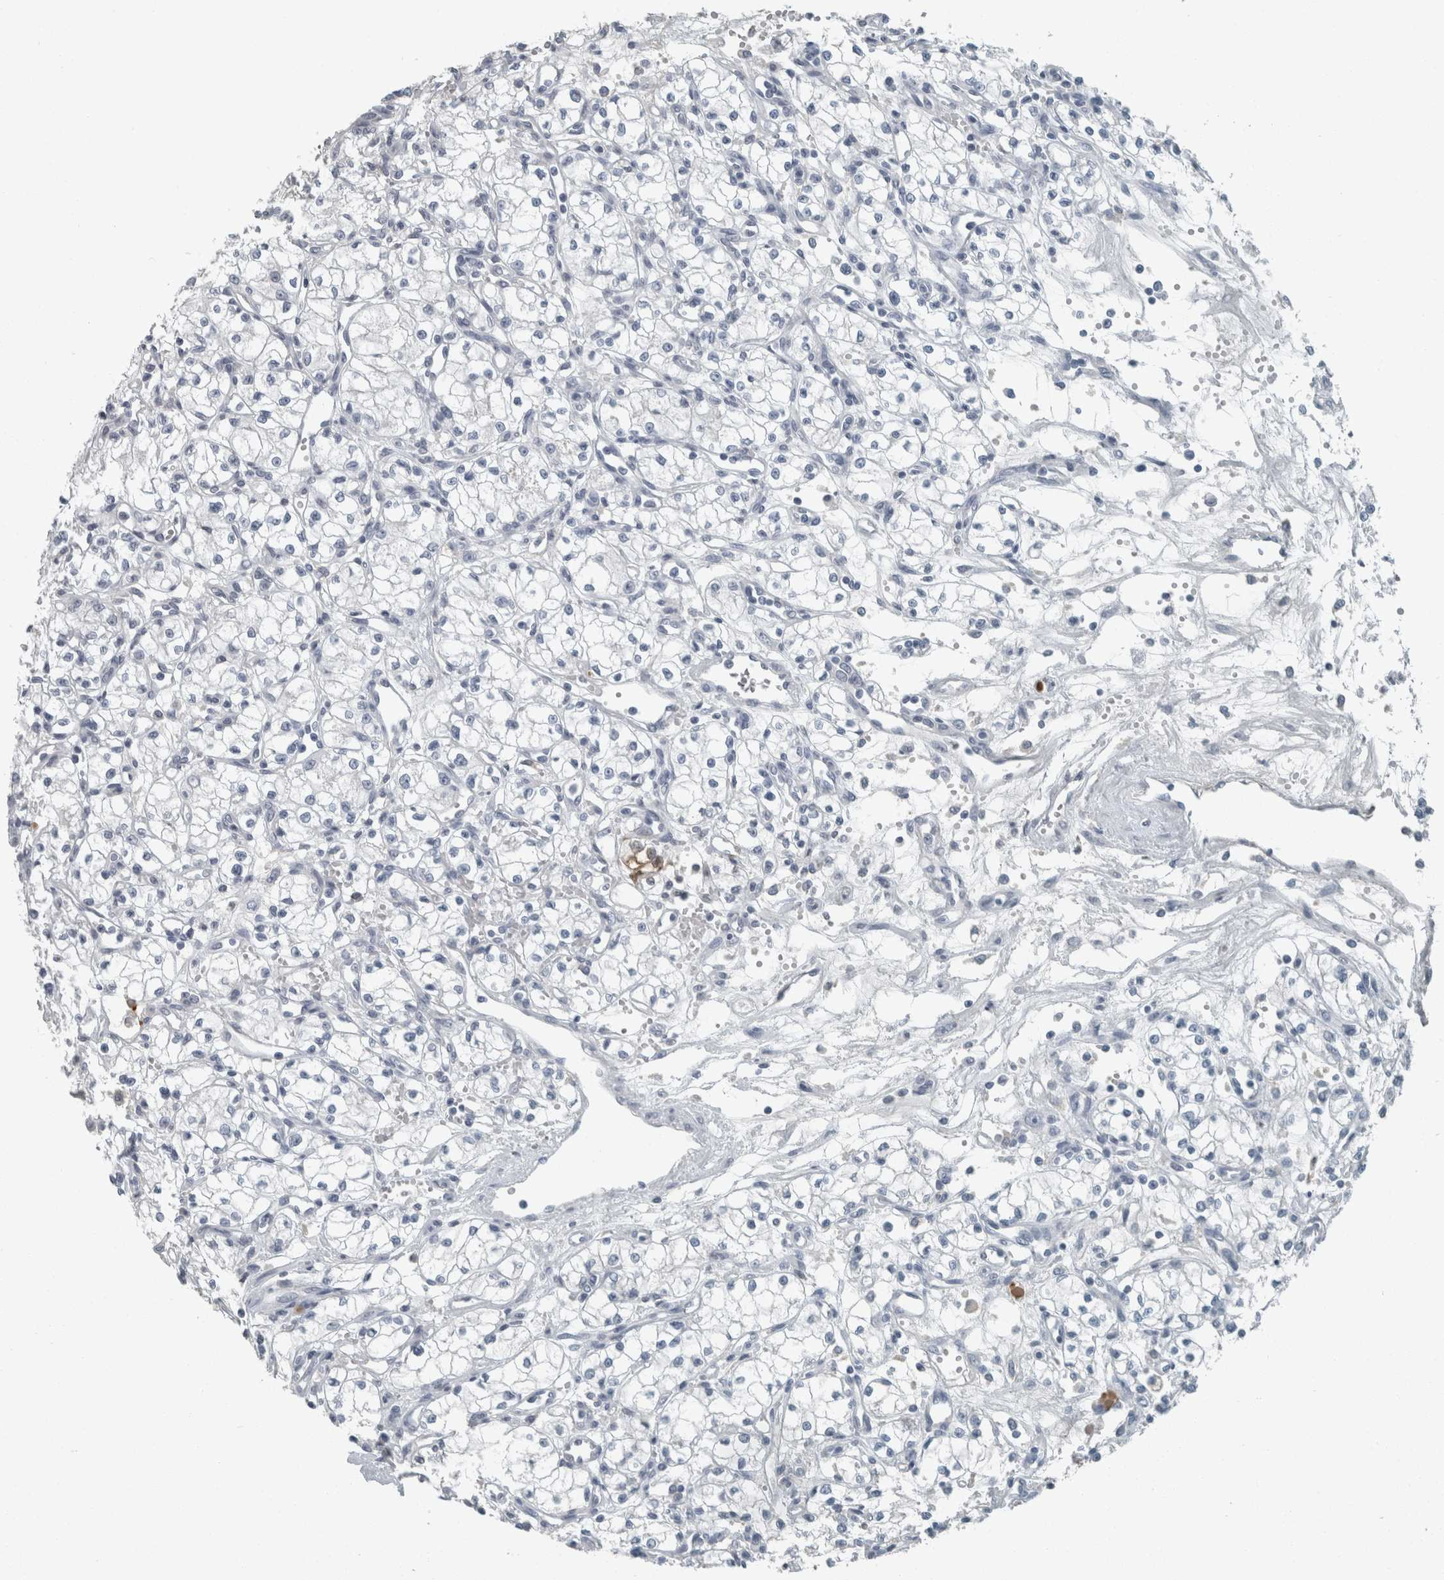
{"staining": {"intensity": "negative", "quantity": "none", "location": "none"}, "tissue": "renal cancer", "cell_type": "Tumor cells", "image_type": "cancer", "snomed": [{"axis": "morphology", "description": "Normal tissue, NOS"}, {"axis": "morphology", "description": "Adenocarcinoma, NOS"}, {"axis": "topography", "description": "Kidney"}], "caption": "Human renal cancer stained for a protein using IHC displays no expression in tumor cells.", "gene": "CHL1", "patient": {"sex": "male", "age": 59}}